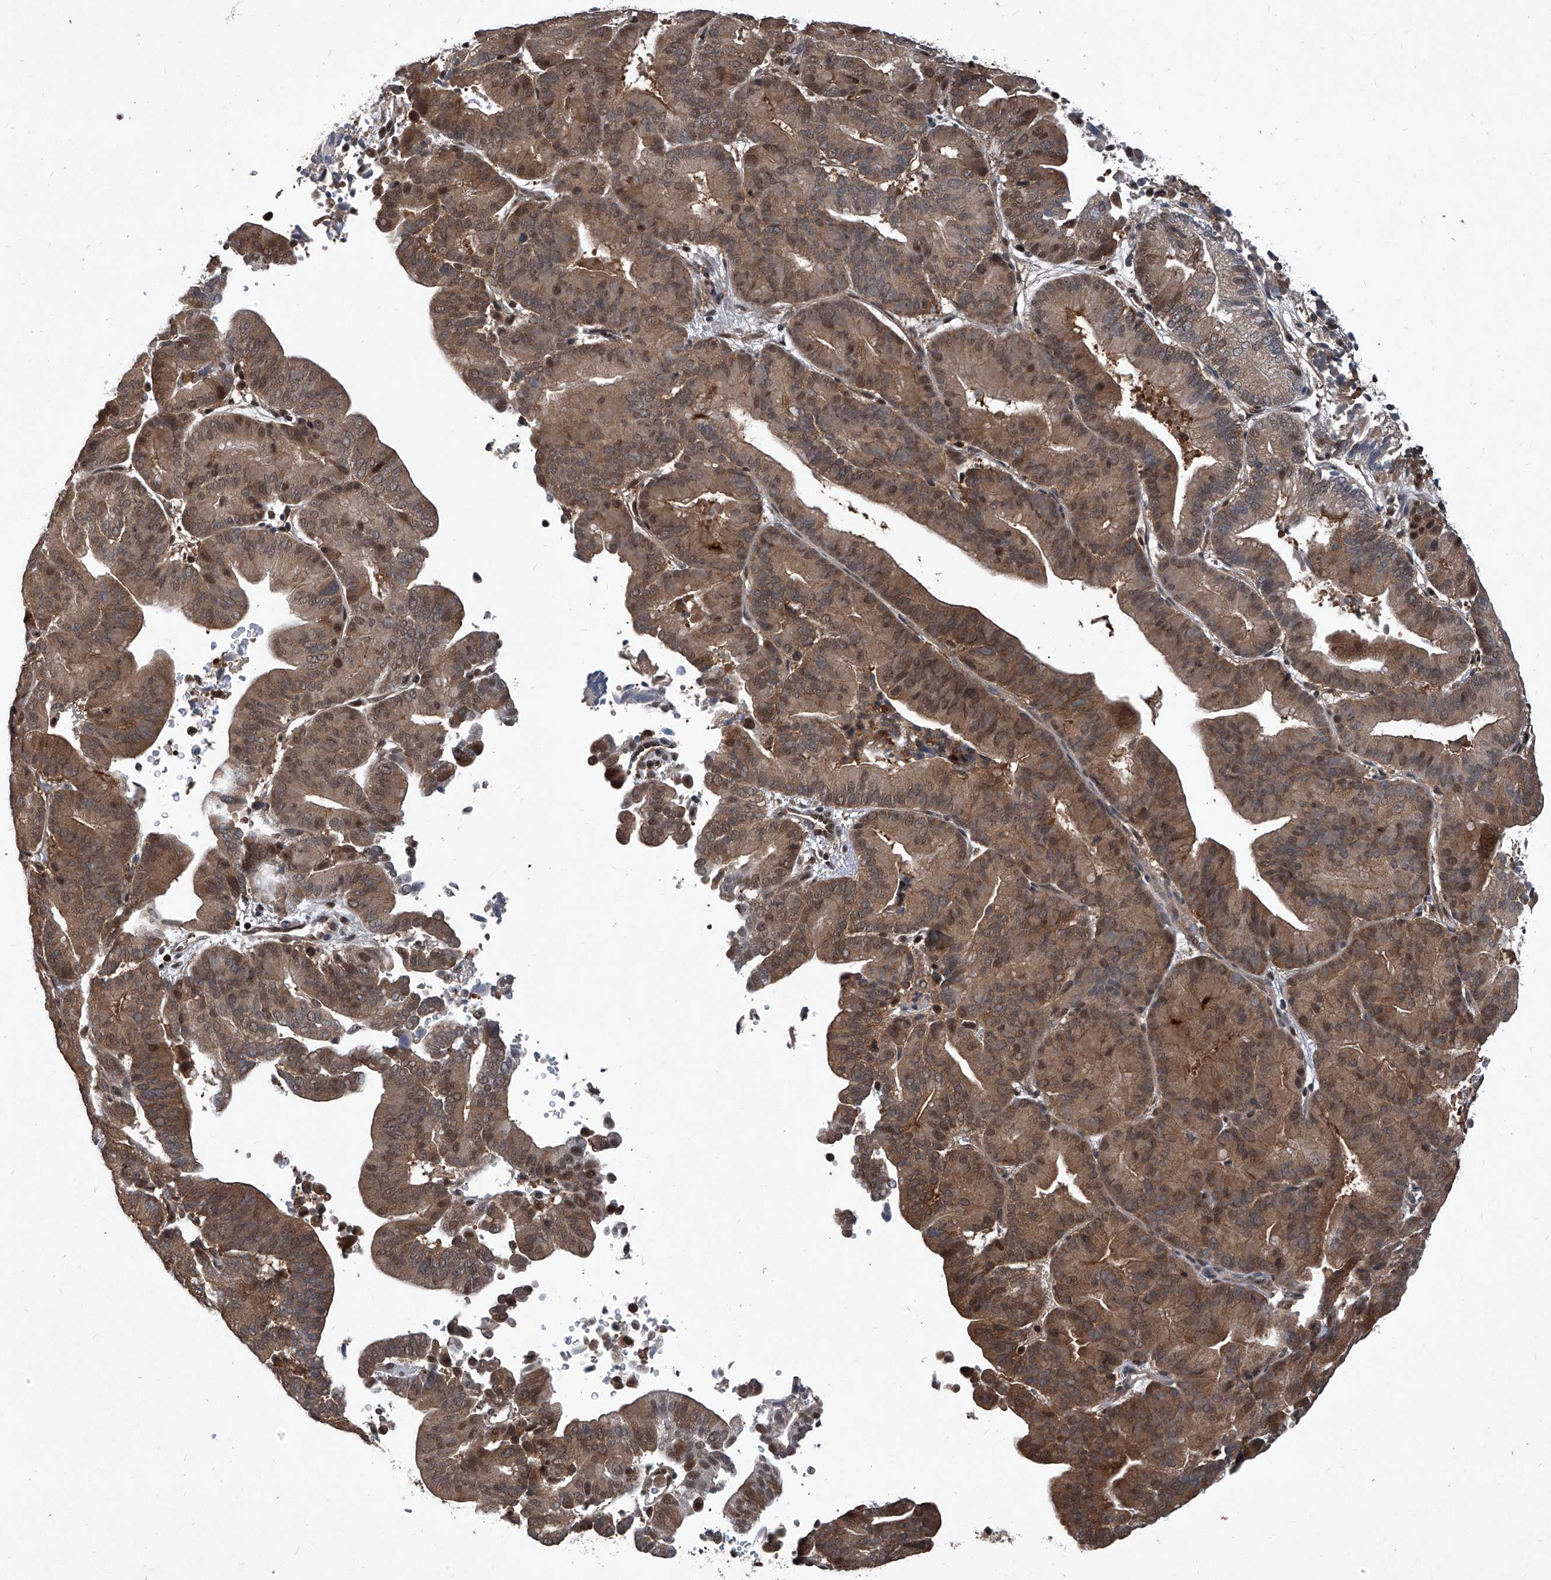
{"staining": {"intensity": "moderate", "quantity": ">75%", "location": "cytoplasmic/membranous,nuclear"}, "tissue": "liver cancer", "cell_type": "Tumor cells", "image_type": "cancer", "snomed": [{"axis": "morphology", "description": "Cholangiocarcinoma"}, {"axis": "topography", "description": "Liver"}], "caption": "Immunohistochemical staining of human cholangiocarcinoma (liver) shows medium levels of moderate cytoplasmic/membranous and nuclear protein expression in about >75% of tumor cells. Using DAB (brown) and hematoxylin (blue) stains, captured at high magnification using brightfield microscopy.", "gene": "PSMB1", "patient": {"sex": "female", "age": 75}}